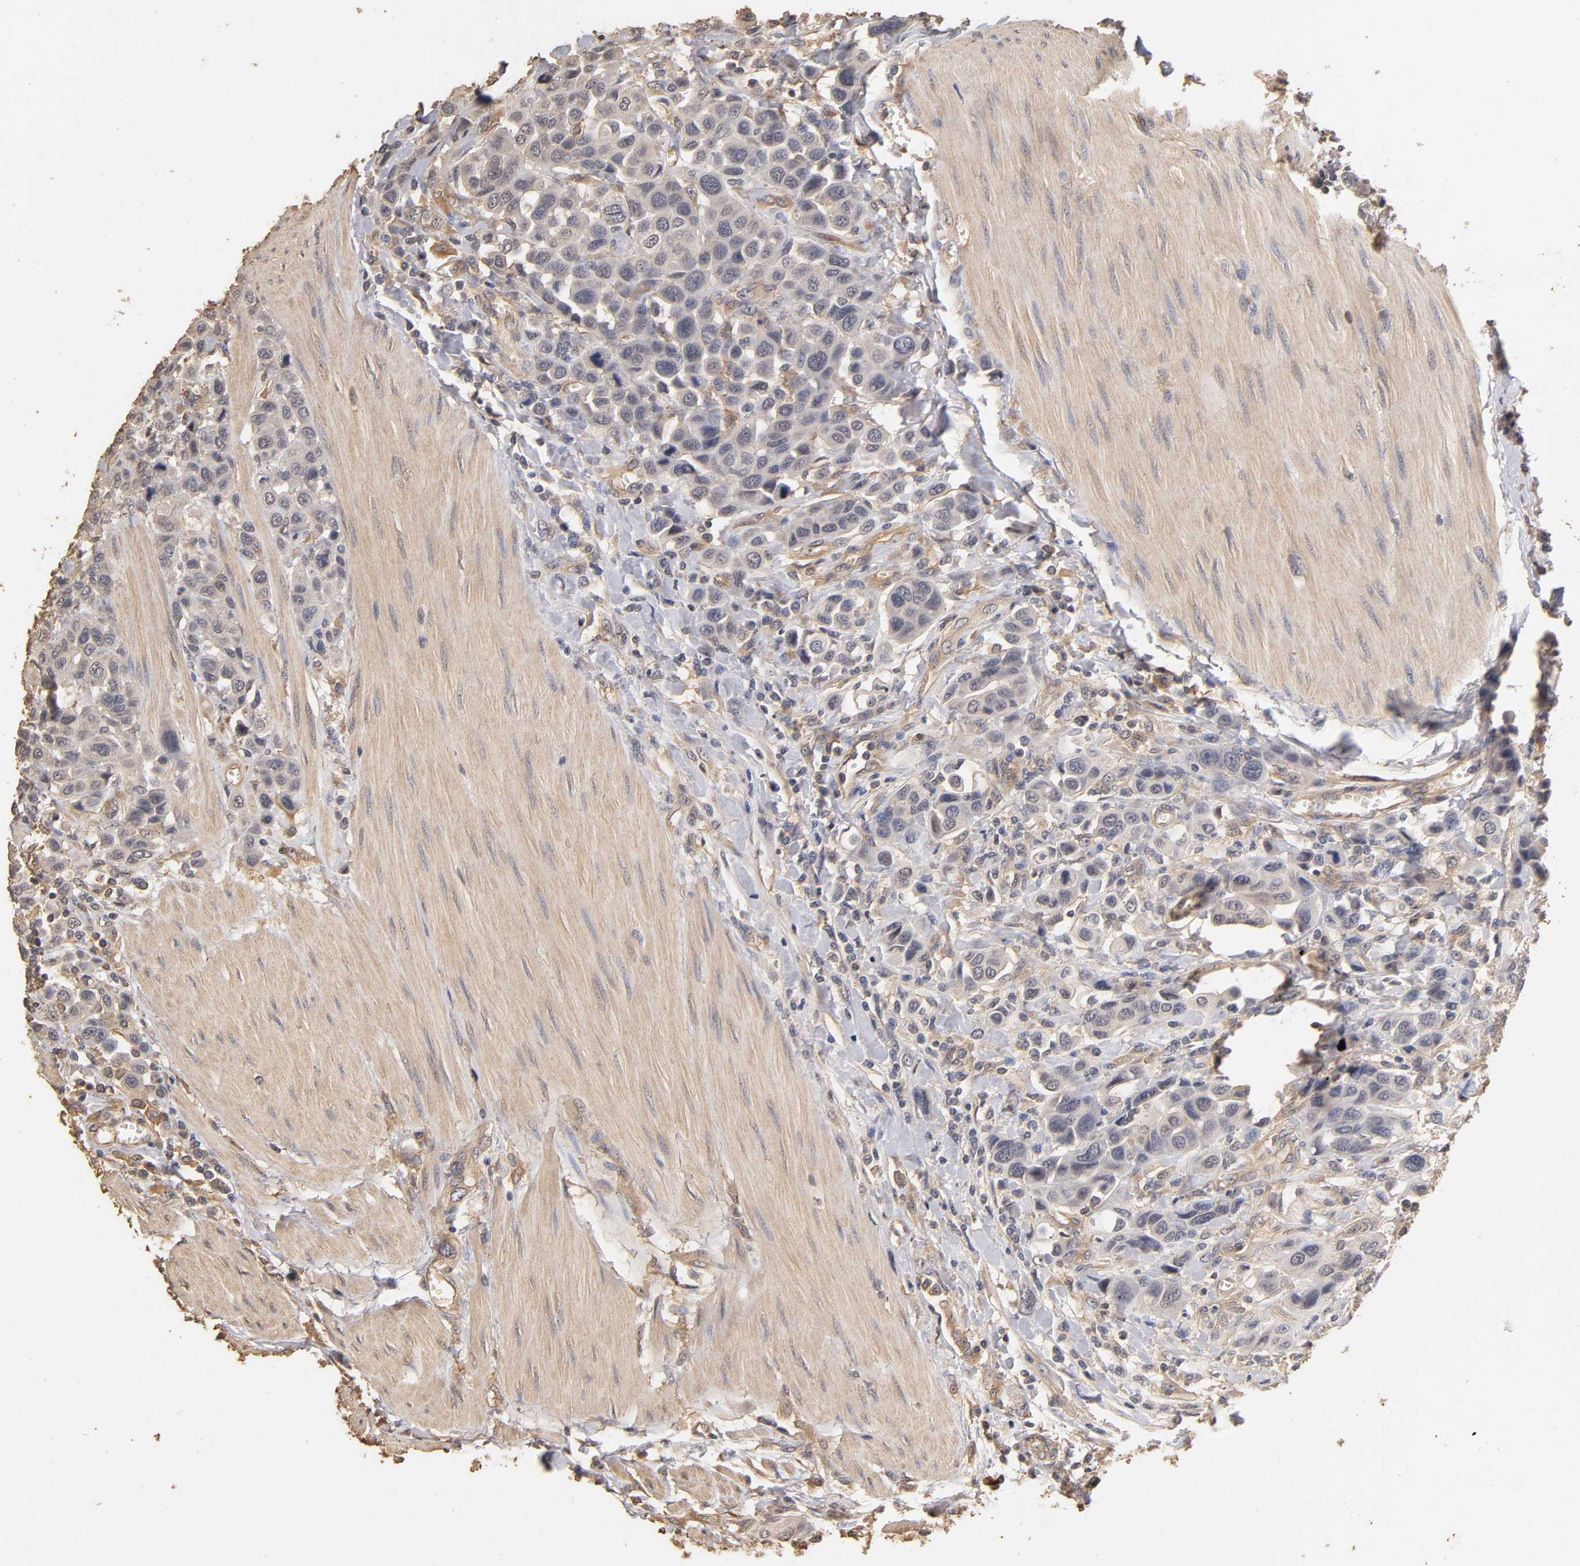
{"staining": {"intensity": "negative", "quantity": "none", "location": "none"}, "tissue": "urothelial cancer", "cell_type": "Tumor cells", "image_type": "cancer", "snomed": [{"axis": "morphology", "description": "Urothelial carcinoma, High grade"}, {"axis": "topography", "description": "Urinary bladder"}], "caption": "Immunohistochemical staining of human urothelial cancer demonstrates no significant positivity in tumor cells.", "gene": "VSIG4", "patient": {"sex": "male", "age": 50}}